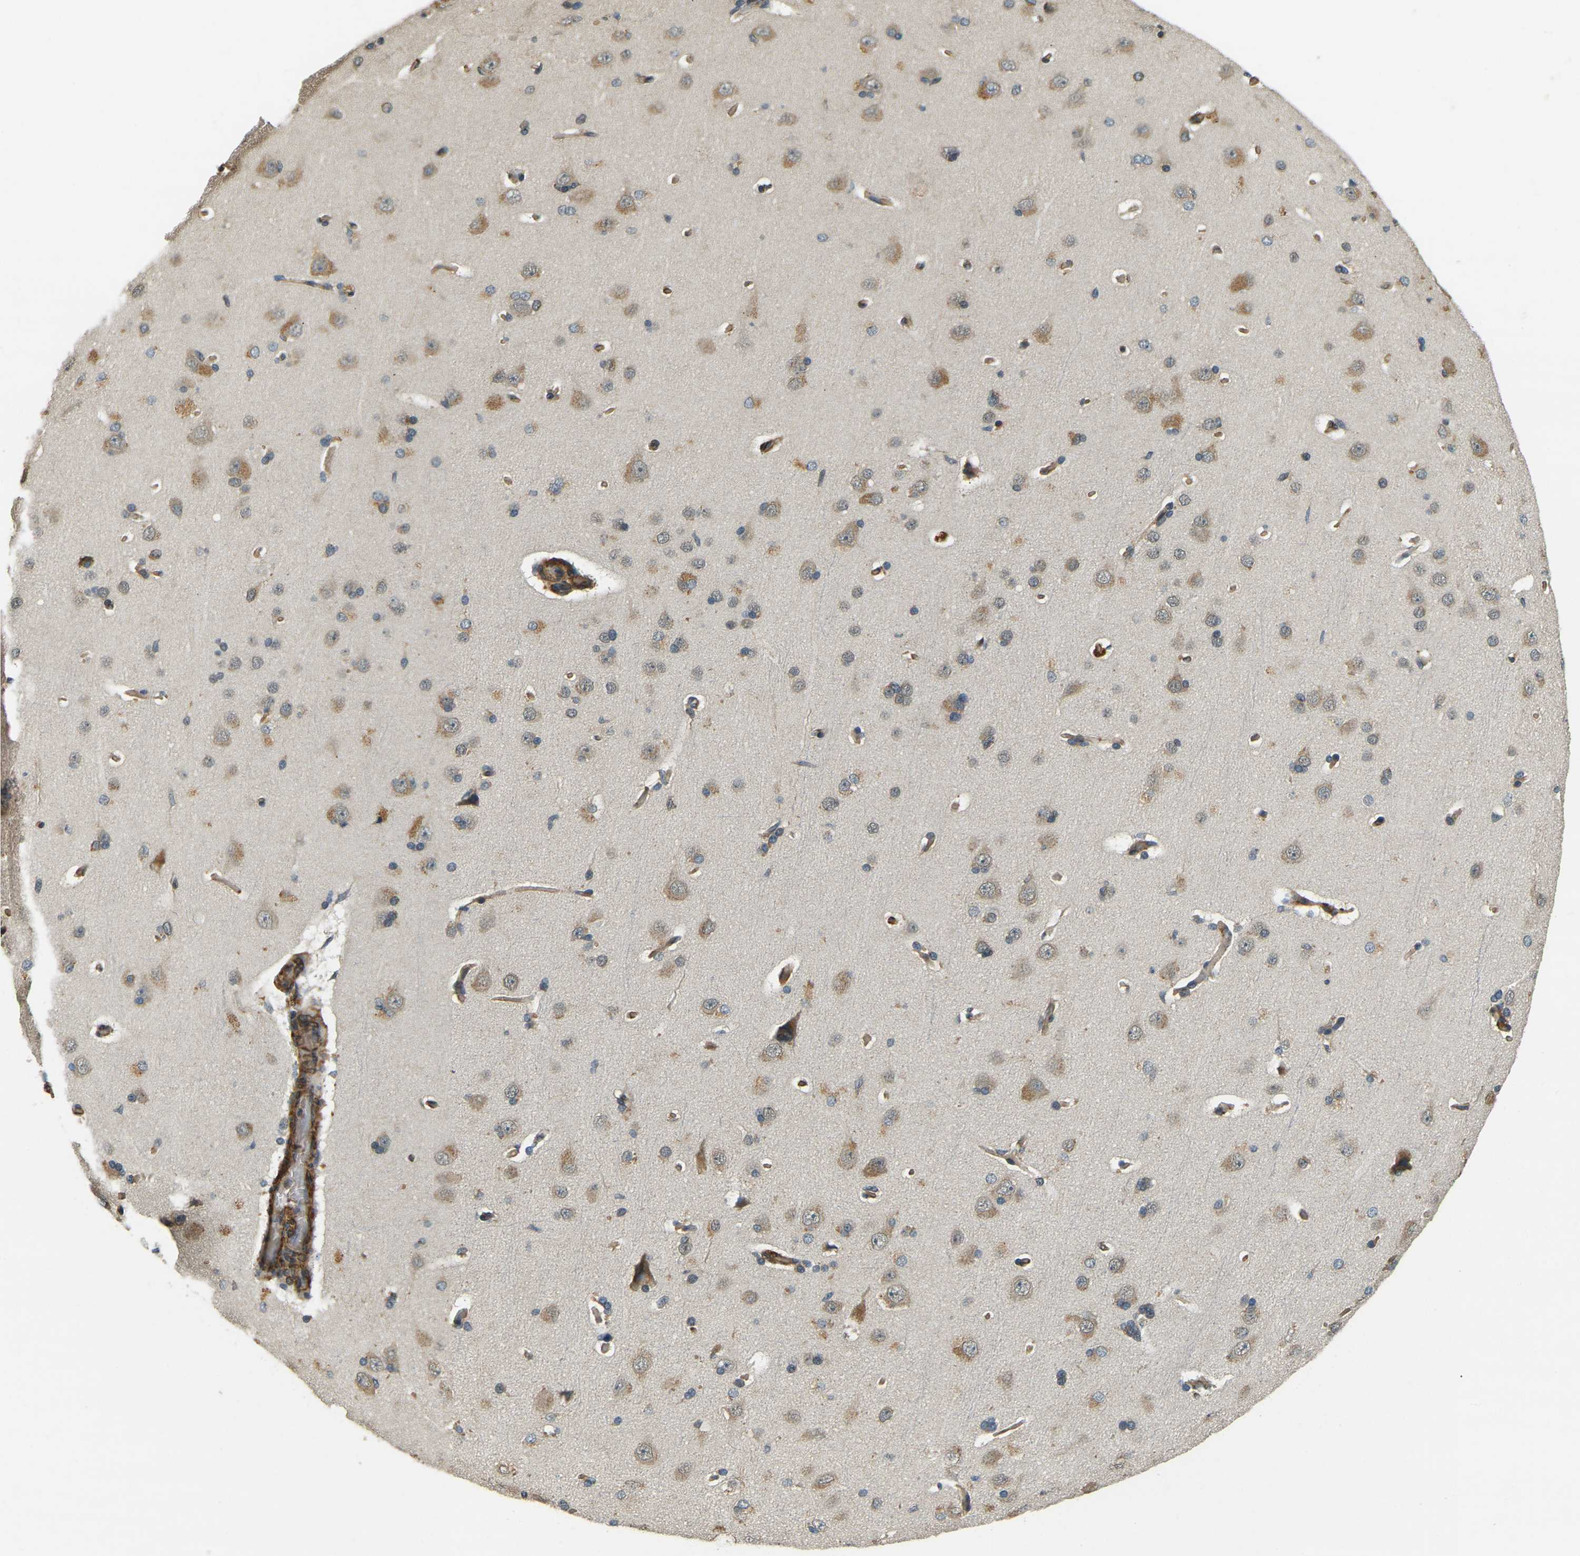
{"staining": {"intensity": "moderate", "quantity": ">75%", "location": "cytoplasmic/membranous"}, "tissue": "cerebral cortex", "cell_type": "Endothelial cells", "image_type": "normal", "snomed": [{"axis": "morphology", "description": "Normal tissue, NOS"}, {"axis": "topography", "description": "Cerebral cortex"}], "caption": "The image displays immunohistochemical staining of unremarkable cerebral cortex. There is moderate cytoplasmic/membranous staining is seen in approximately >75% of endothelial cells.", "gene": "ERGIC1", "patient": {"sex": "male", "age": 62}}